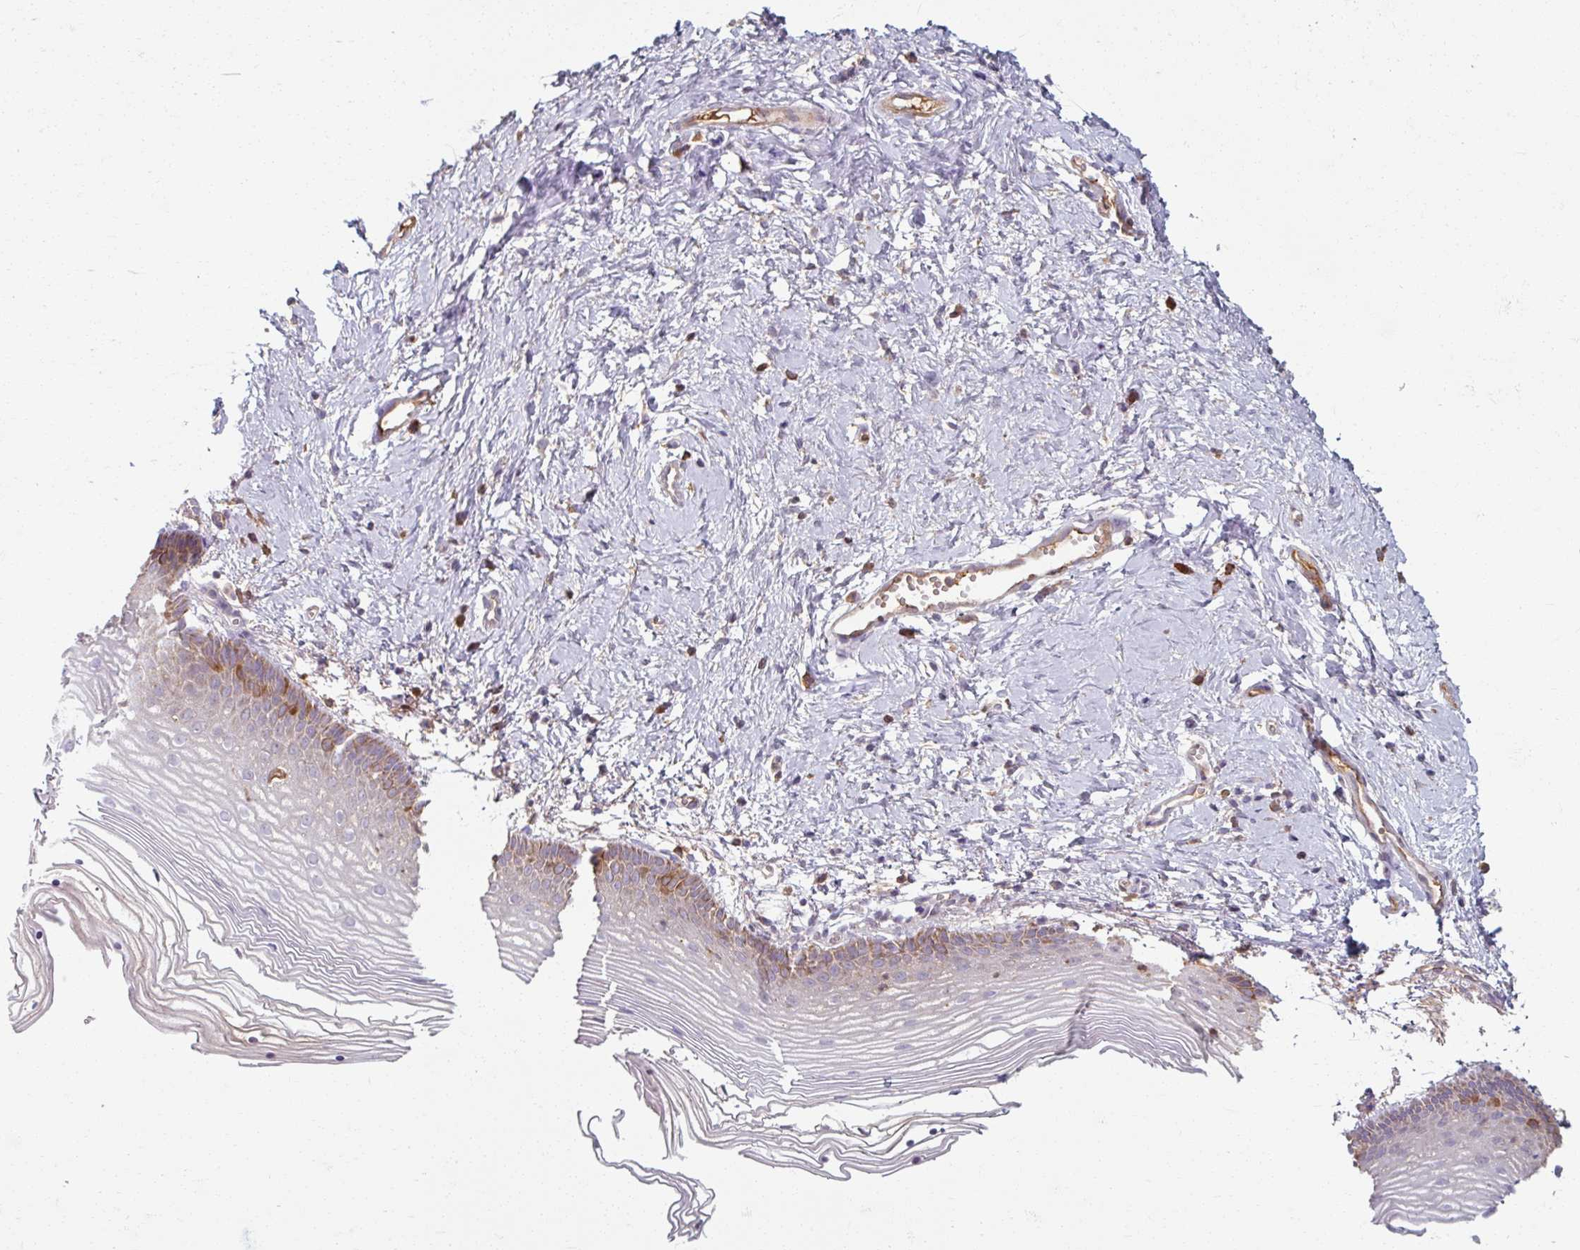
{"staining": {"intensity": "moderate", "quantity": "<25%", "location": "cytoplasmic/membranous"}, "tissue": "vagina", "cell_type": "Squamous epithelial cells", "image_type": "normal", "snomed": [{"axis": "morphology", "description": "Normal tissue, NOS"}, {"axis": "topography", "description": "Vagina"}], "caption": "This image reveals benign vagina stained with IHC to label a protein in brown. The cytoplasmic/membranous of squamous epithelial cells show moderate positivity for the protein. Nuclei are counter-stained blue.", "gene": "TSEN54", "patient": {"sex": "female", "age": 56}}